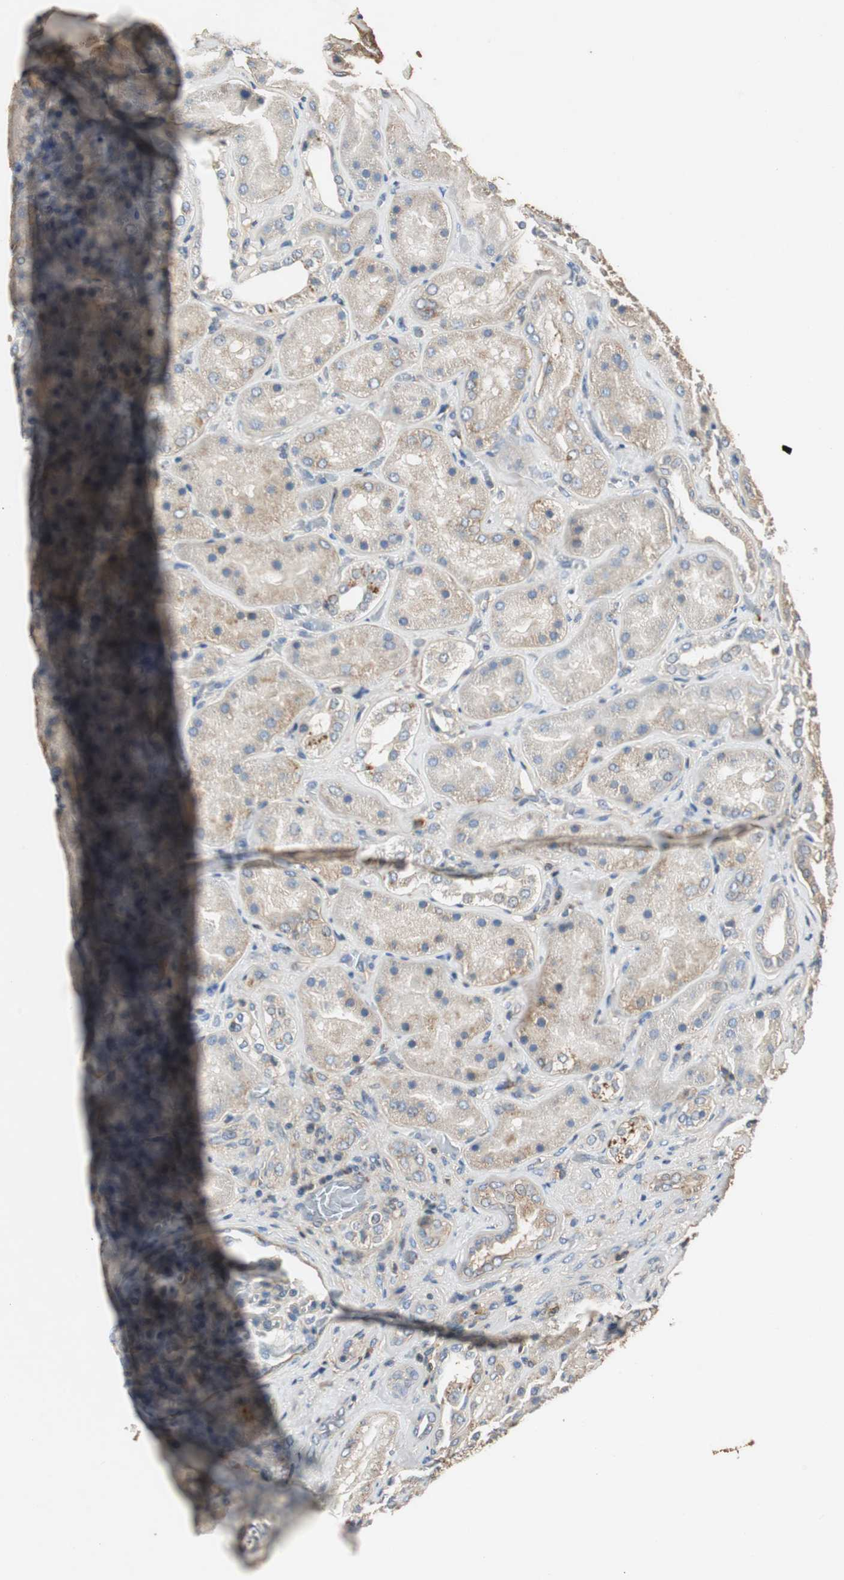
{"staining": {"intensity": "weak", "quantity": "<25%", "location": "cytoplasmic/membranous"}, "tissue": "kidney", "cell_type": "Cells in glomeruli", "image_type": "normal", "snomed": [{"axis": "morphology", "description": "Normal tissue, NOS"}, {"axis": "topography", "description": "Kidney"}], "caption": "Immunohistochemistry image of unremarkable kidney: kidney stained with DAB reveals no significant protein staining in cells in glomeruli. The staining was performed using DAB (3,3'-diaminobenzidine) to visualize the protein expression in brown, while the nuclei were stained in blue with hematoxylin (Magnification: 20x).", "gene": "TNFRSF14", "patient": {"sex": "male", "age": 28}}